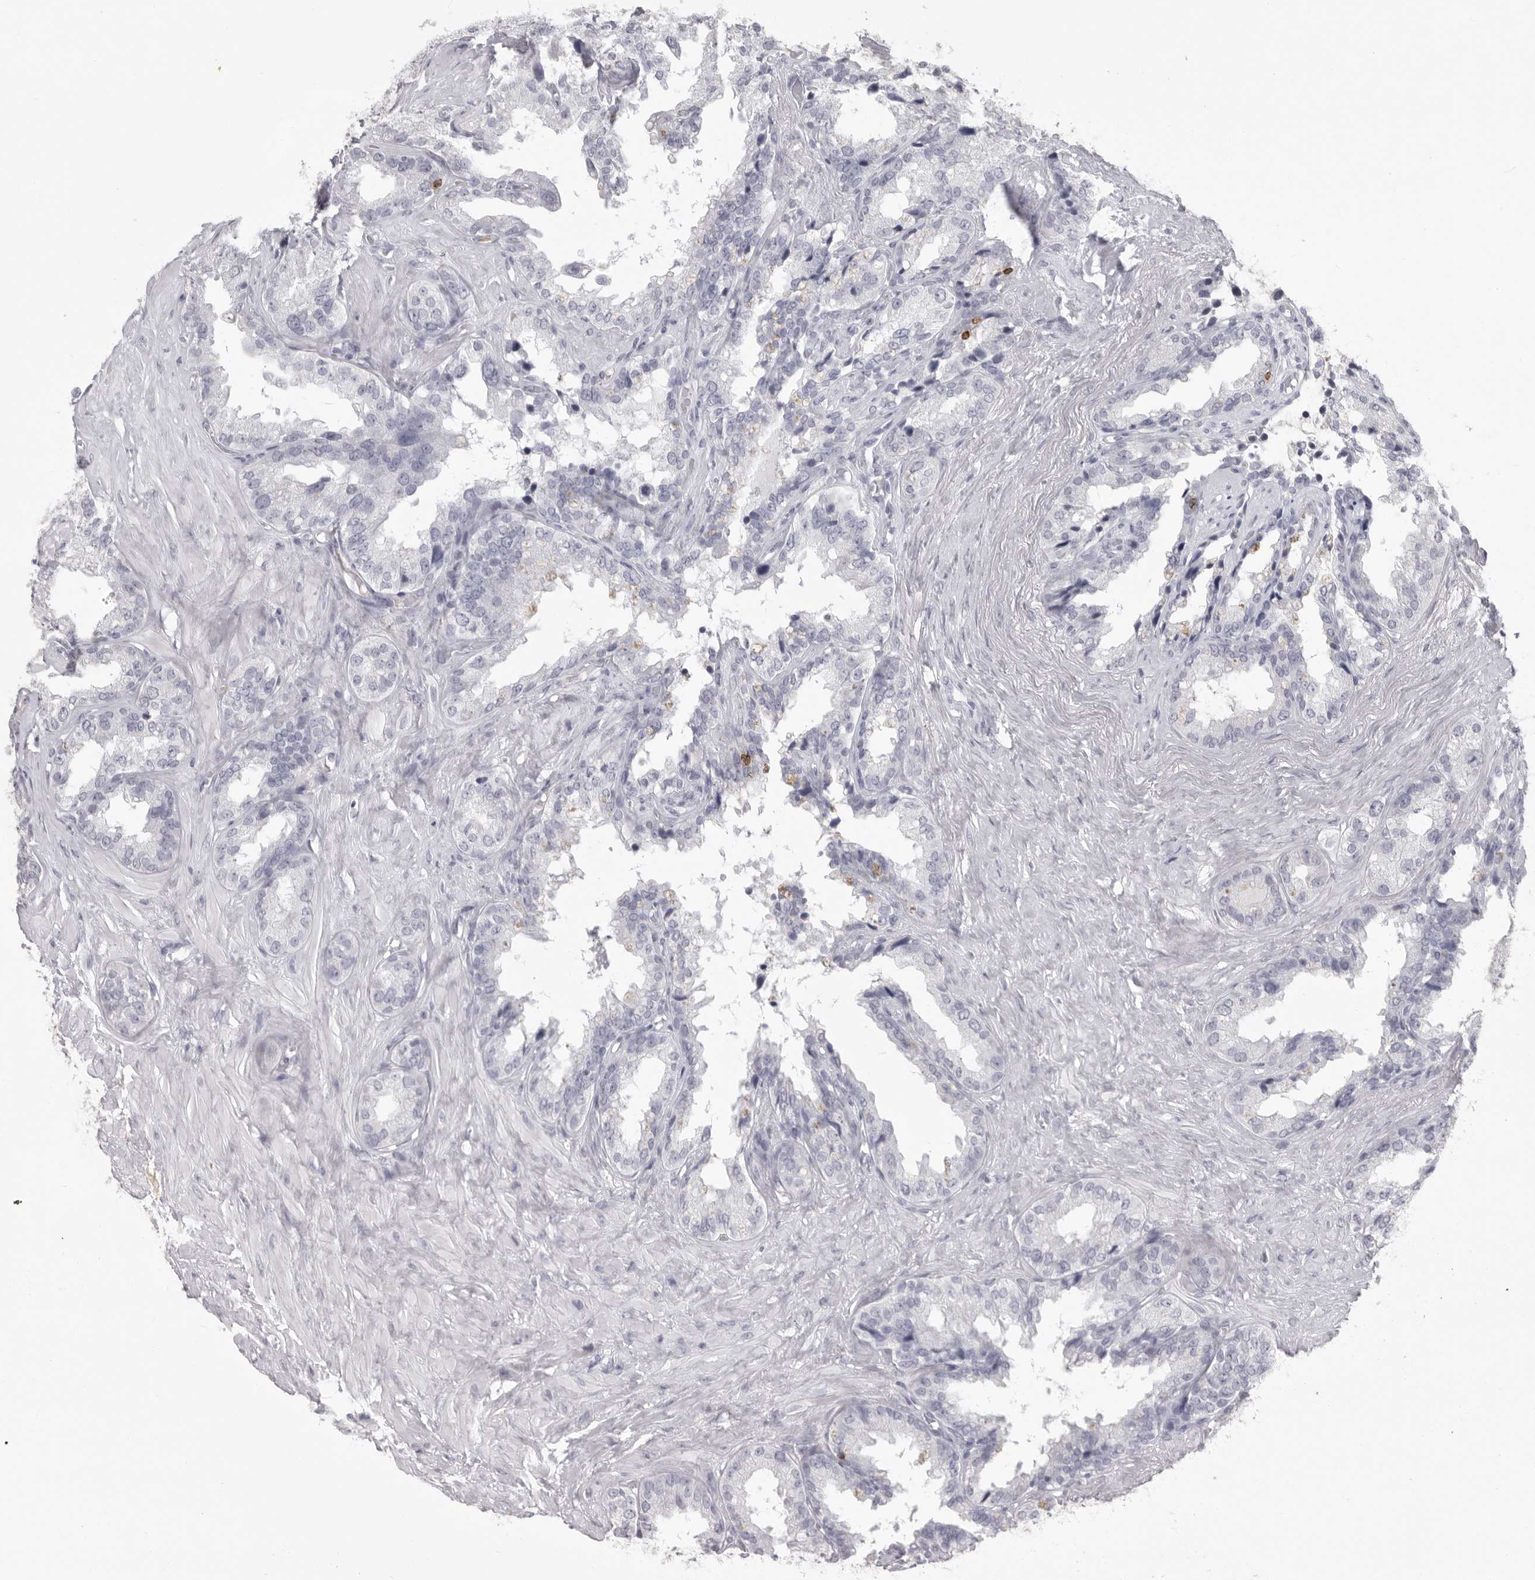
{"staining": {"intensity": "negative", "quantity": "none", "location": "none"}, "tissue": "seminal vesicle", "cell_type": "Glandular cells", "image_type": "normal", "snomed": [{"axis": "morphology", "description": "Normal tissue, NOS"}, {"axis": "topography", "description": "Seminal veicle"}], "caption": "This is an immunohistochemistry (IHC) image of unremarkable seminal vesicle. There is no positivity in glandular cells.", "gene": "GNLY", "patient": {"sex": "male", "age": 80}}